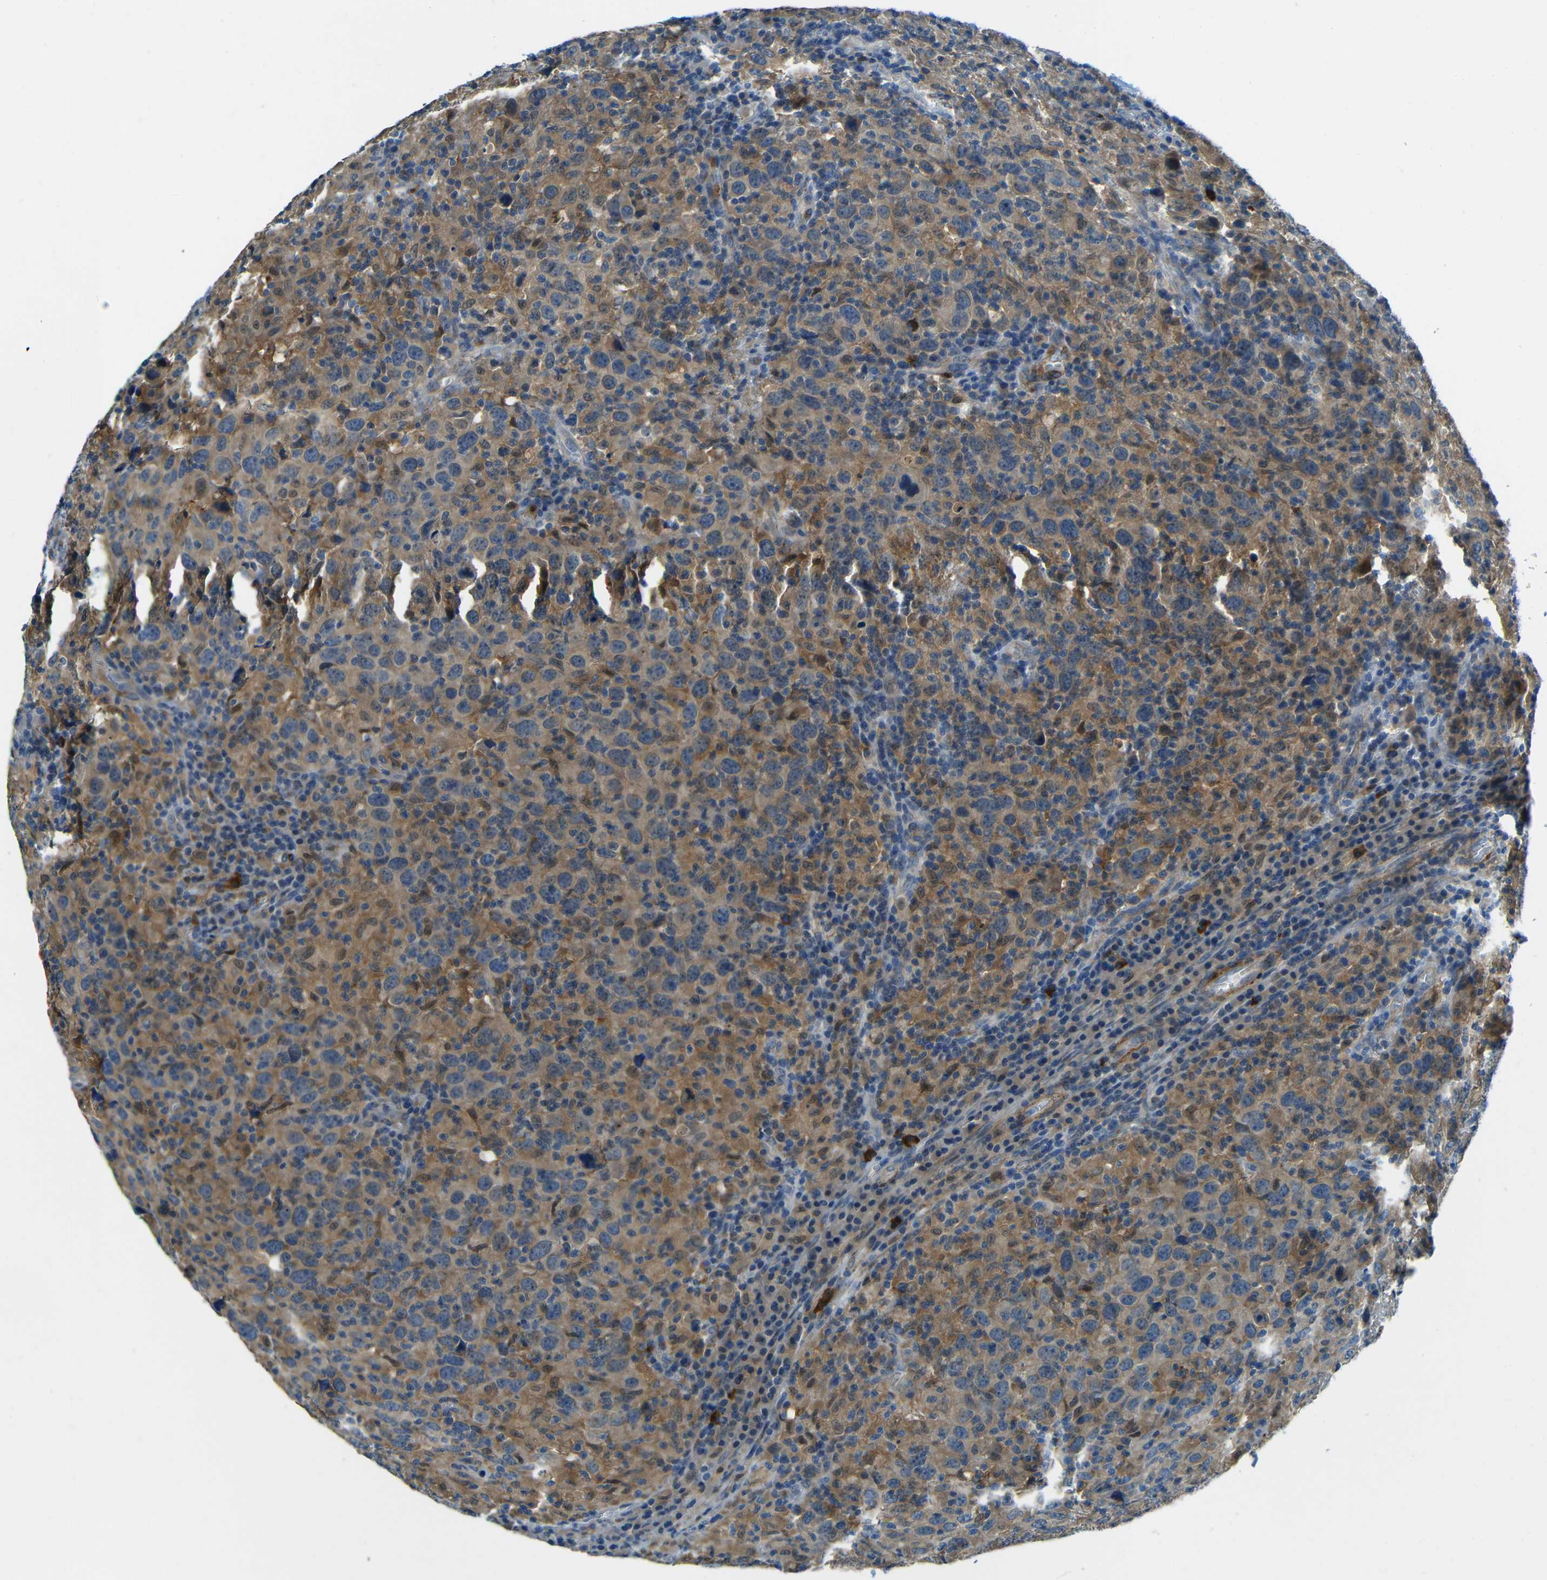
{"staining": {"intensity": "moderate", "quantity": ">75%", "location": "cytoplasmic/membranous"}, "tissue": "head and neck cancer", "cell_type": "Tumor cells", "image_type": "cancer", "snomed": [{"axis": "morphology", "description": "Adenocarcinoma, NOS"}, {"axis": "topography", "description": "Salivary gland"}, {"axis": "topography", "description": "Head-Neck"}], "caption": "Approximately >75% of tumor cells in human head and neck cancer show moderate cytoplasmic/membranous protein expression as visualized by brown immunohistochemical staining.", "gene": "CYP26B1", "patient": {"sex": "female", "age": 65}}